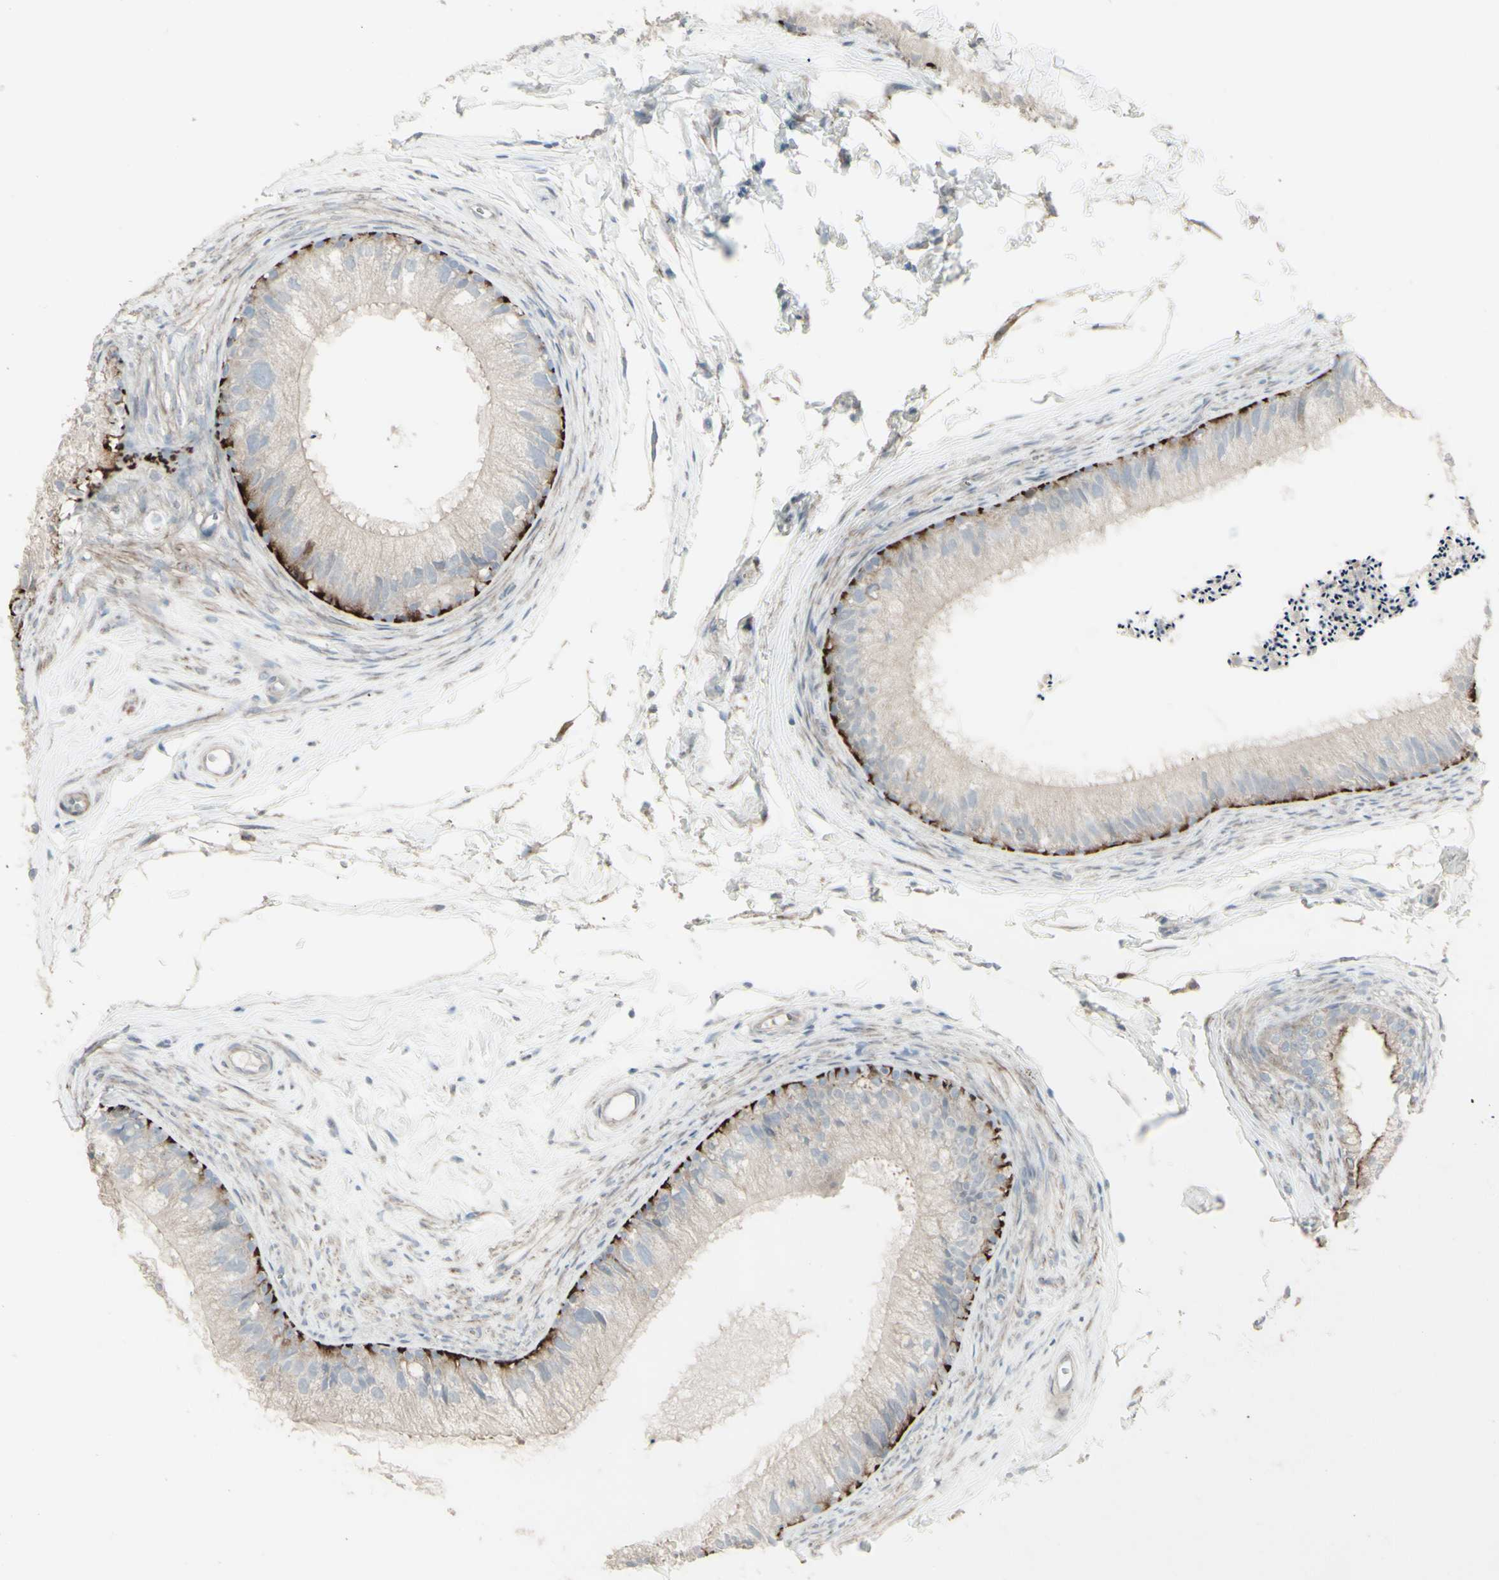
{"staining": {"intensity": "moderate", "quantity": ">75%", "location": "cytoplasmic/membranous"}, "tissue": "epididymis", "cell_type": "Glandular cells", "image_type": "normal", "snomed": [{"axis": "morphology", "description": "Normal tissue, NOS"}, {"axis": "topography", "description": "Epididymis"}], "caption": "Benign epididymis was stained to show a protein in brown. There is medium levels of moderate cytoplasmic/membranous staining in approximately >75% of glandular cells. Nuclei are stained in blue.", "gene": "GMNN", "patient": {"sex": "male", "age": 56}}